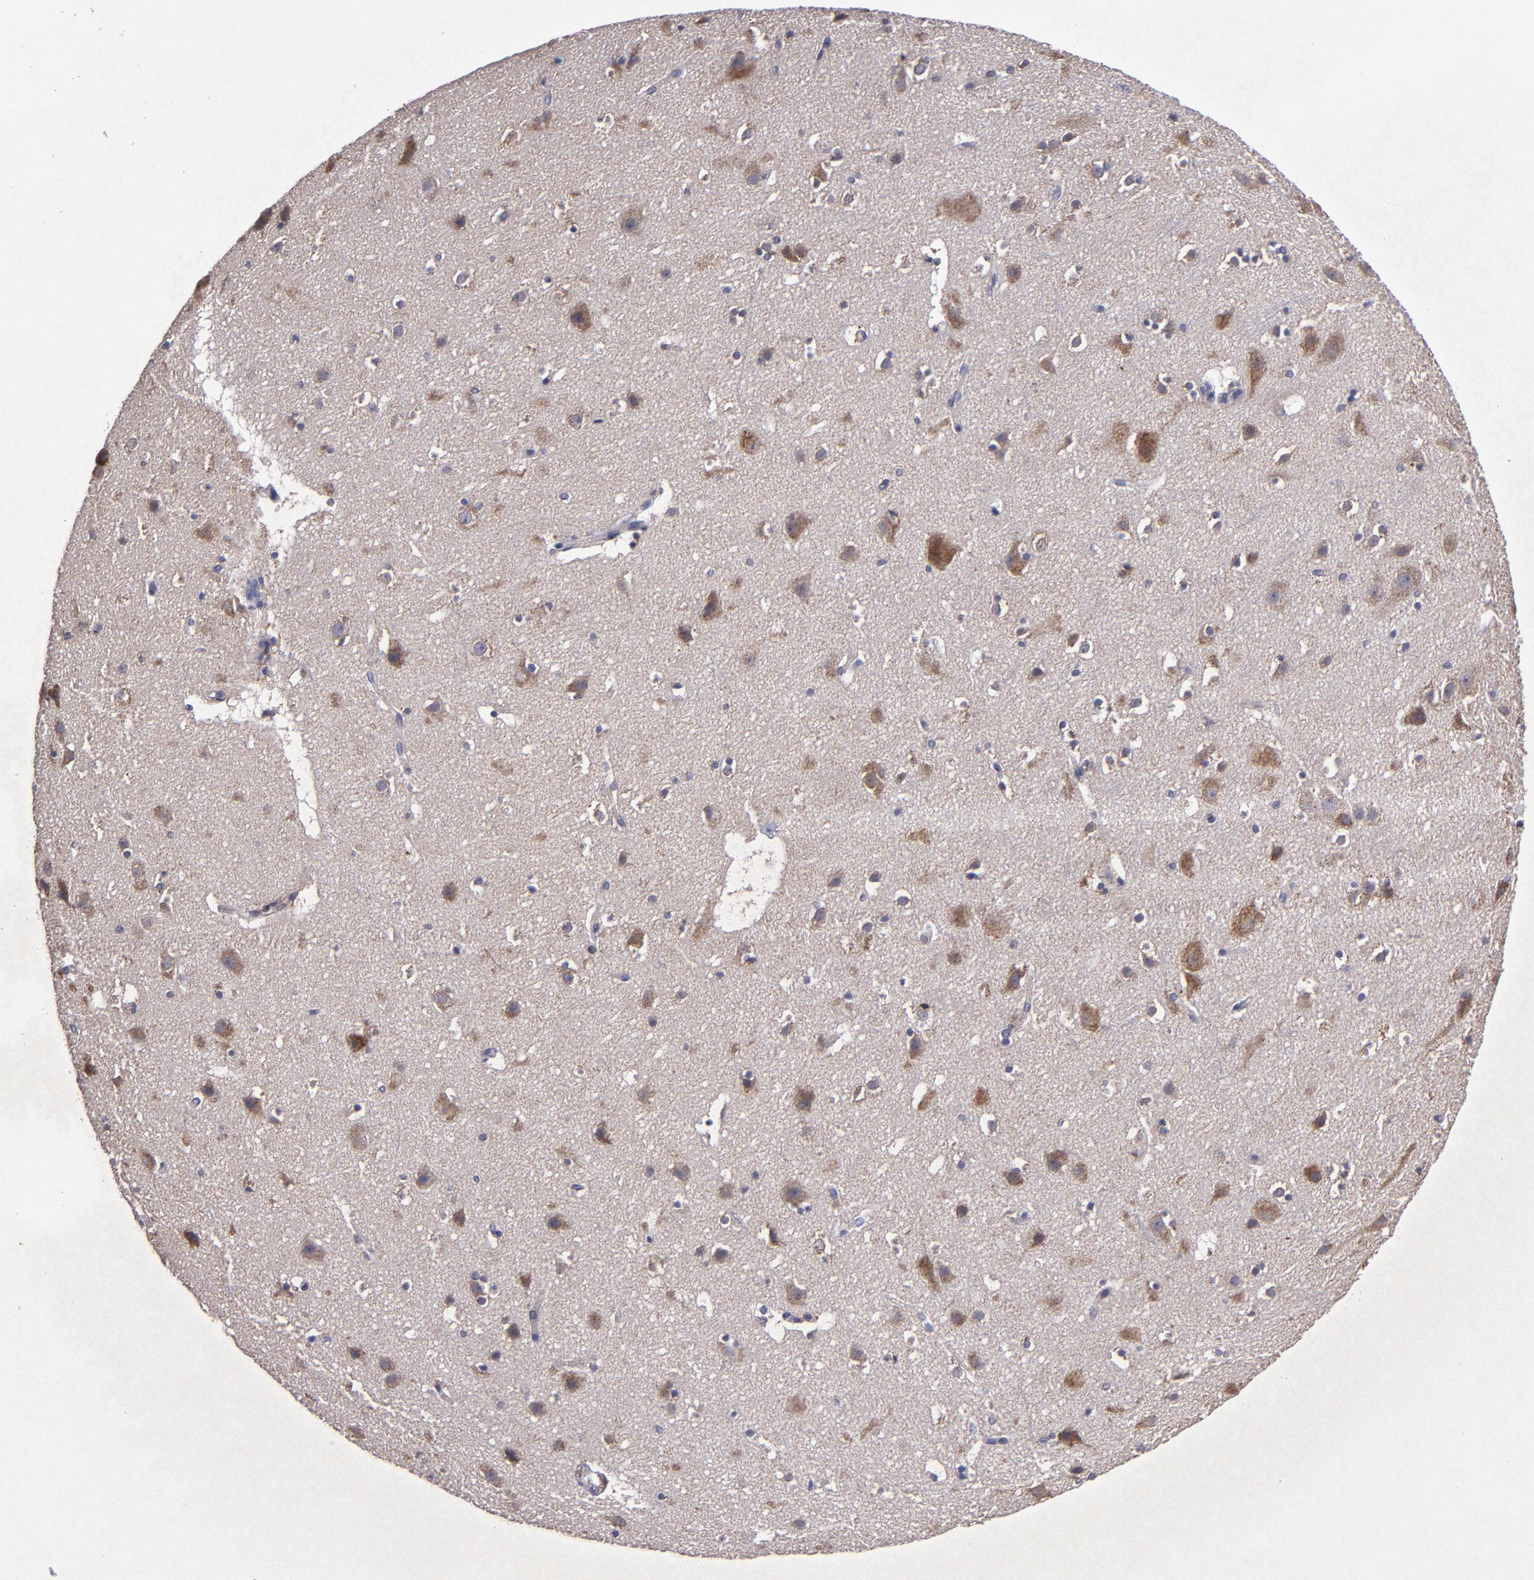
{"staining": {"intensity": "weak", "quantity": ">75%", "location": "cytoplasmic/membranous"}, "tissue": "cerebral cortex", "cell_type": "Endothelial cells", "image_type": "normal", "snomed": [{"axis": "morphology", "description": "Normal tissue, NOS"}, {"axis": "topography", "description": "Cerebral cortex"}], "caption": "The photomicrograph exhibits immunohistochemical staining of benign cerebral cortex. There is weak cytoplasmic/membranous expression is present in about >75% of endothelial cells.", "gene": "TIMM9", "patient": {"sex": "male", "age": 45}}